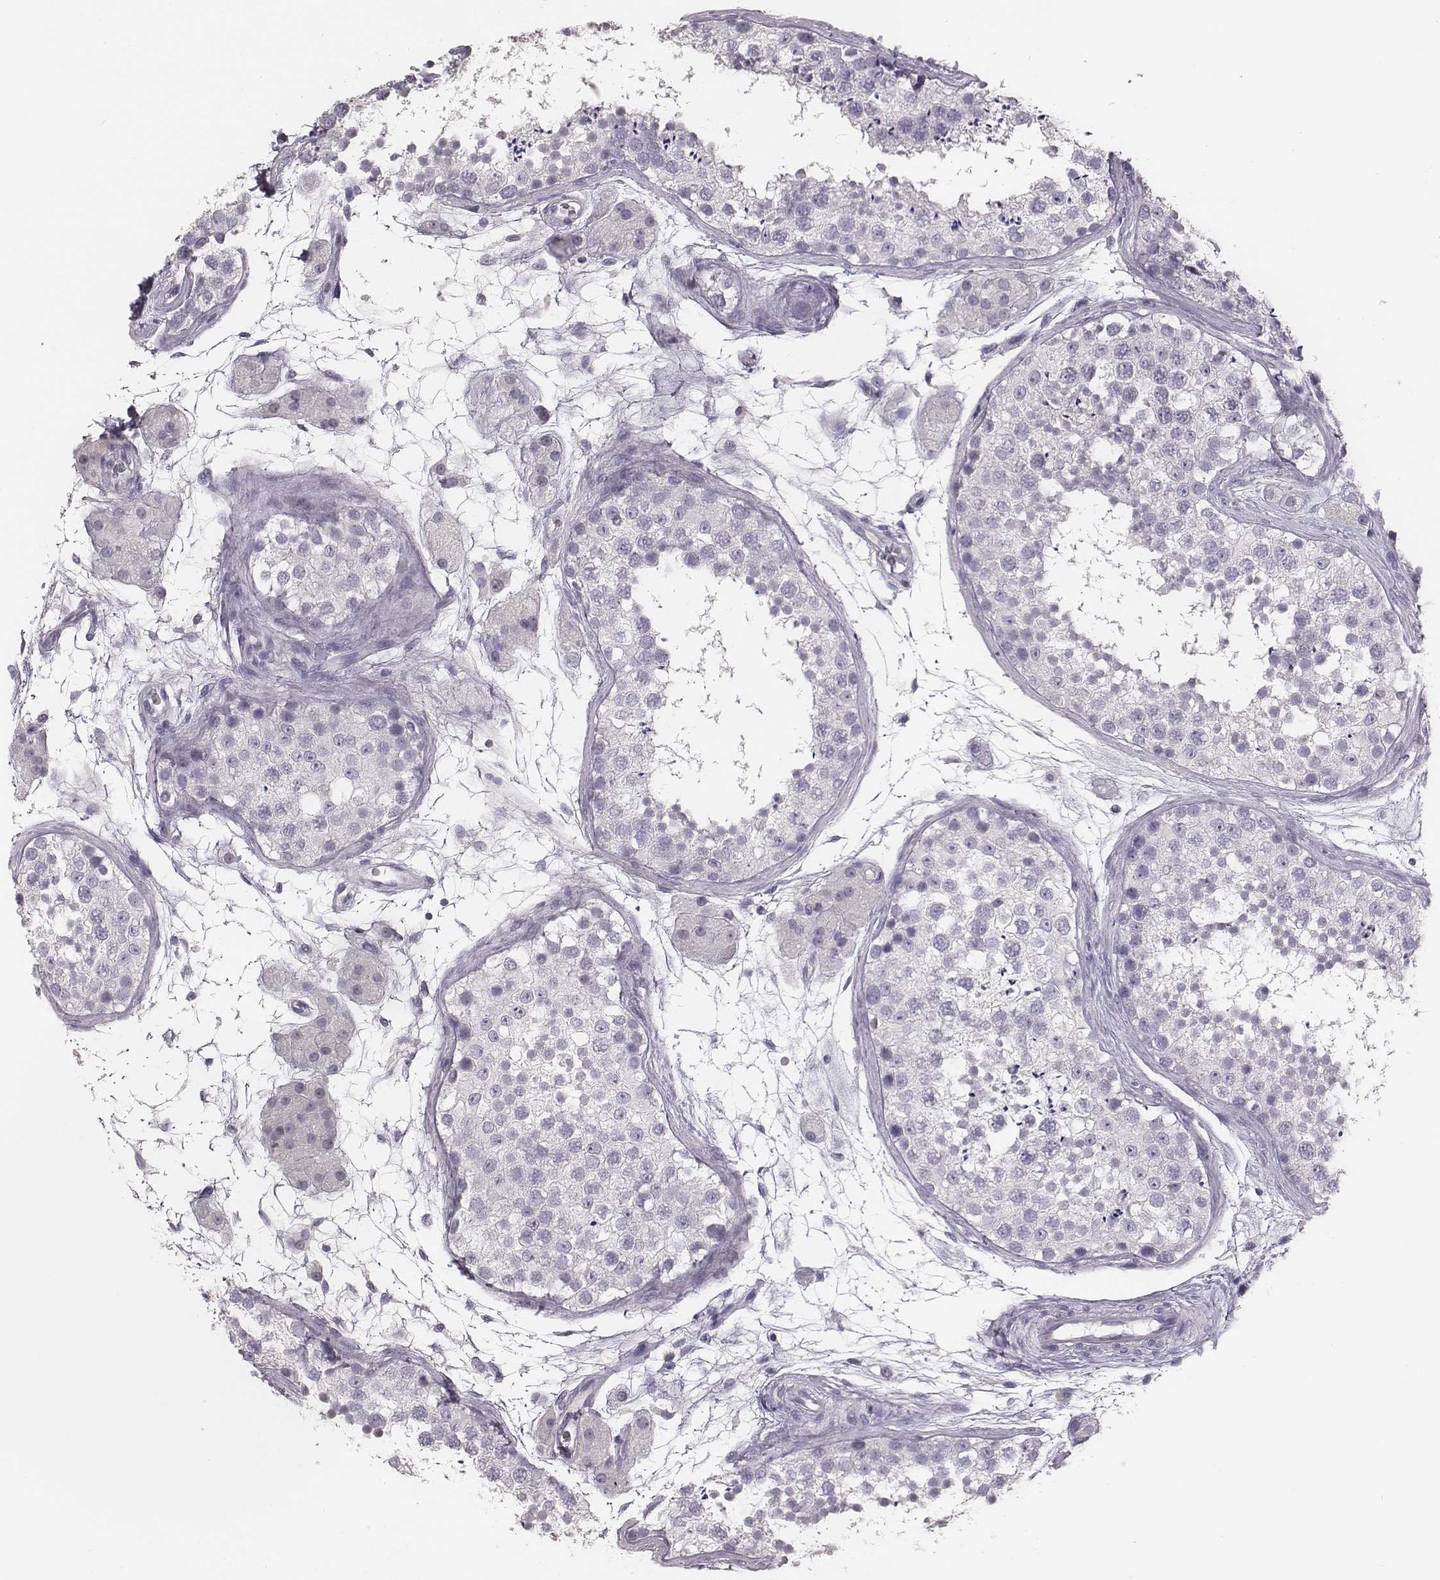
{"staining": {"intensity": "negative", "quantity": "none", "location": "none"}, "tissue": "testis", "cell_type": "Cells in seminiferous ducts", "image_type": "normal", "snomed": [{"axis": "morphology", "description": "Normal tissue, NOS"}, {"axis": "topography", "description": "Testis"}], "caption": "A micrograph of testis stained for a protein reveals no brown staining in cells in seminiferous ducts. The staining is performed using DAB (3,3'-diaminobenzidine) brown chromogen with nuclei counter-stained in using hematoxylin.", "gene": "CSHL1", "patient": {"sex": "male", "age": 41}}